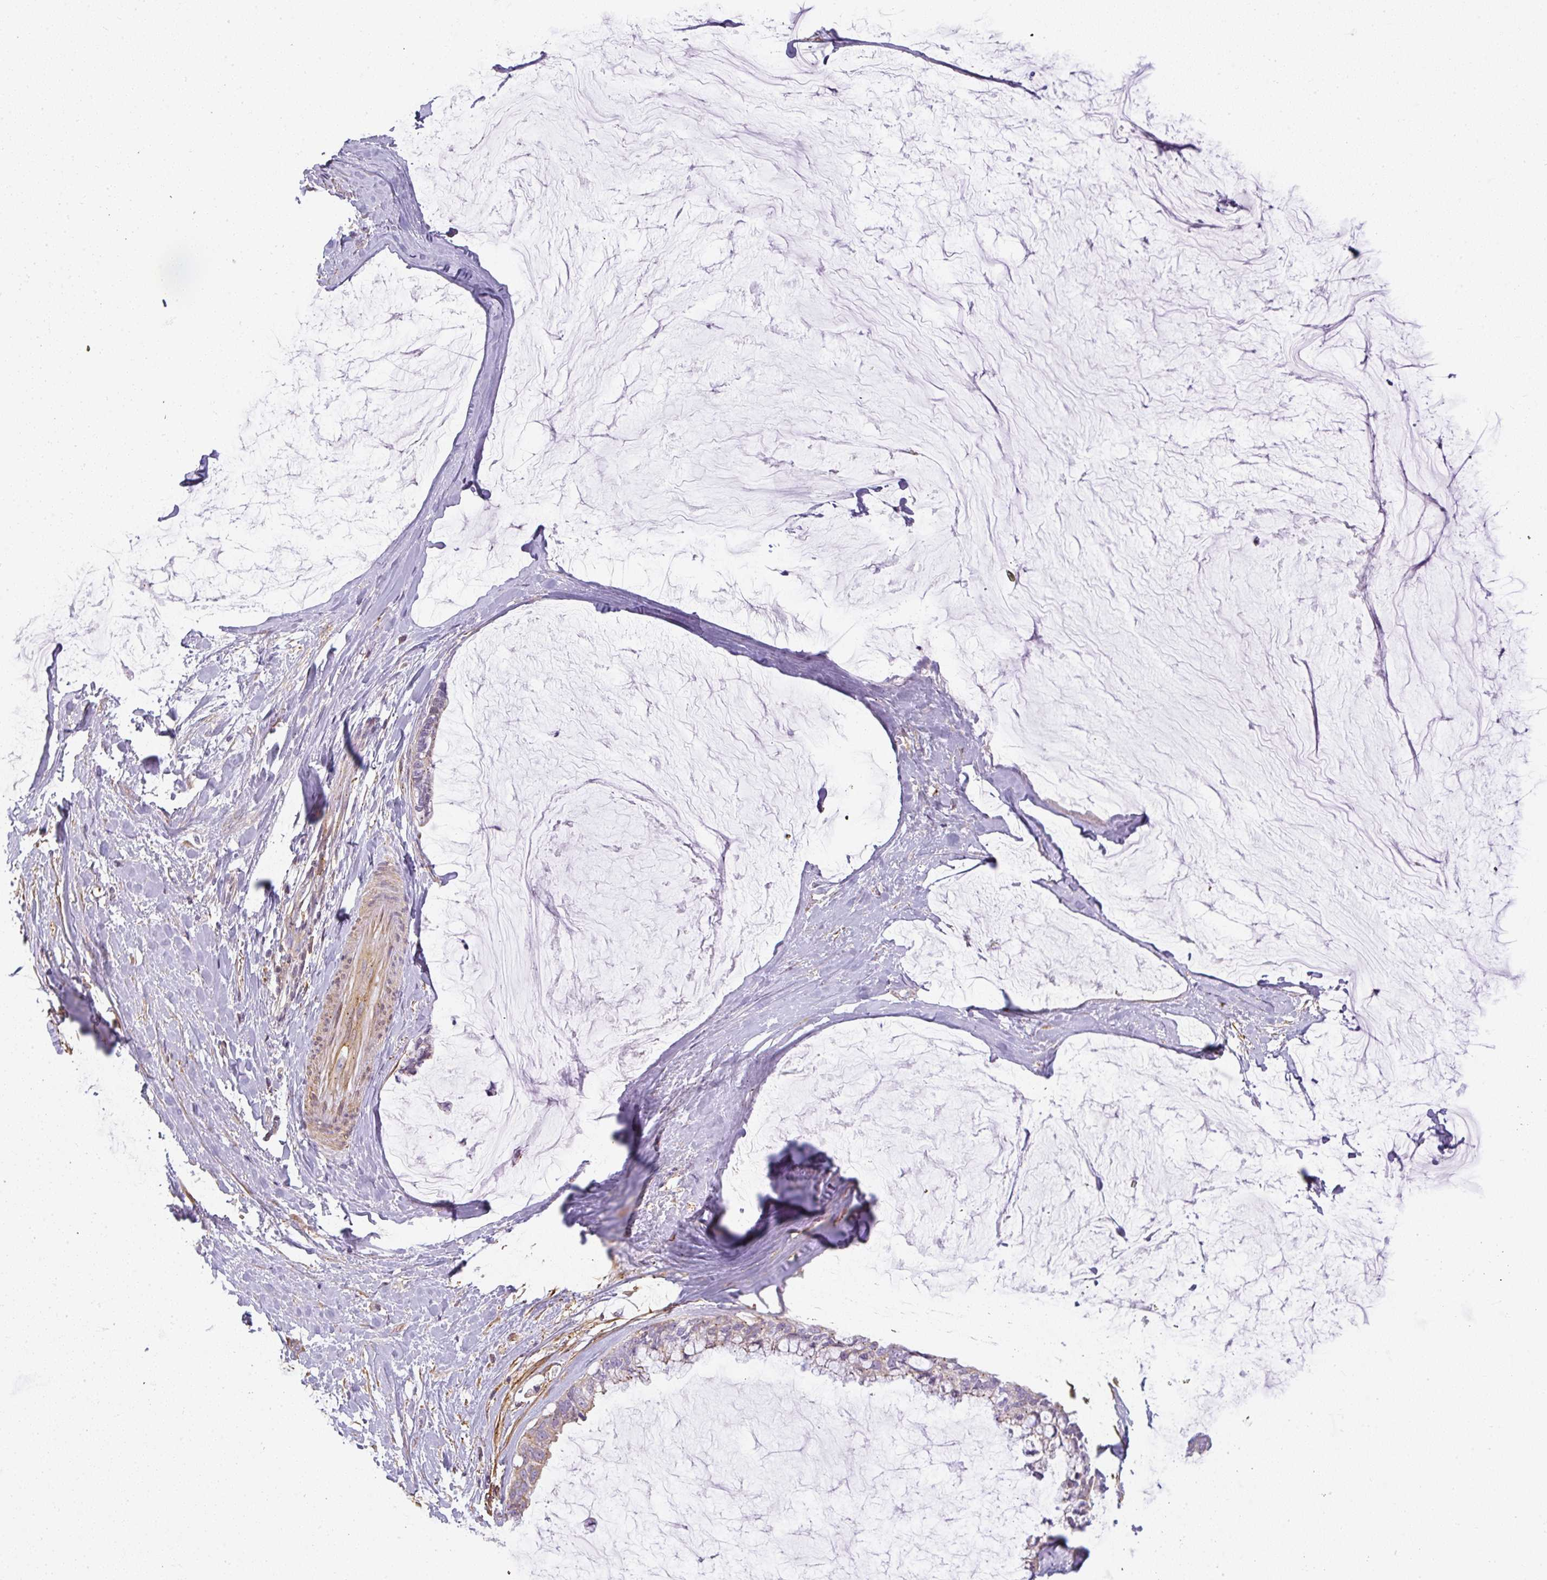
{"staining": {"intensity": "weak", "quantity": "<25%", "location": "cytoplasmic/membranous"}, "tissue": "ovarian cancer", "cell_type": "Tumor cells", "image_type": "cancer", "snomed": [{"axis": "morphology", "description": "Cystadenocarcinoma, mucinous, NOS"}, {"axis": "topography", "description": "Ovary"}], "caption": "Tumor cells show no significant protein expression in ovarian mucinous cystadenocarcinoma. (Immunohistochemistry (ihc), brightfield microscopy, high magnification).", "gene": "SULF1", "patient": {"sex": "female", "age": 39}}